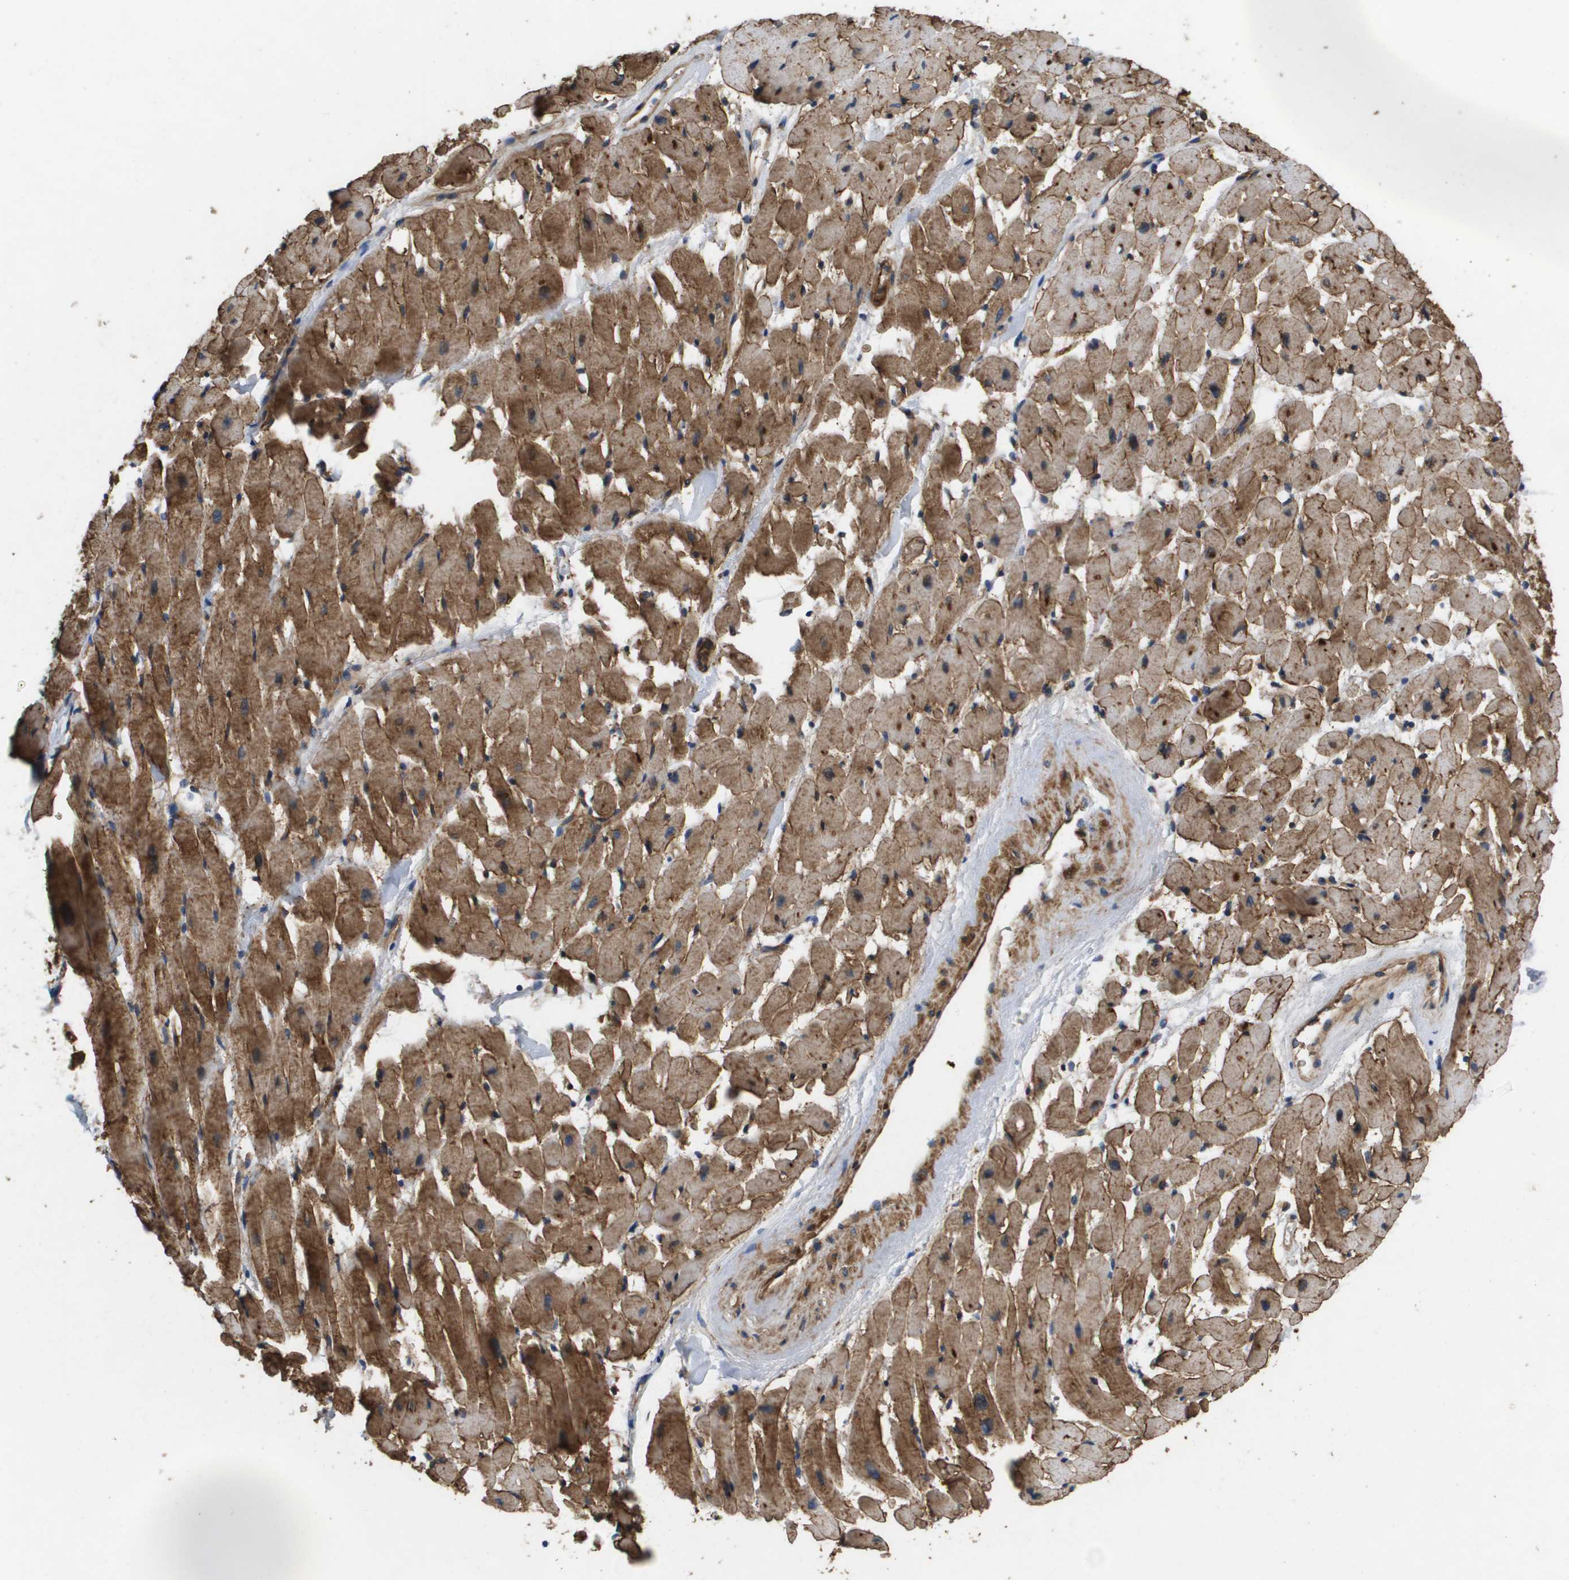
{"staining": {"intensity": "moderate", "quantity": ">75%", "location": "cytoplasmic/membranous"}, "tissue": "heart muscle", "cell_type": "Cardiomyocytes", "image_type": "normal", "snomed": [{"axis": "morphology", "description": "Normal tissue, NOS"}, {"axis": "topography", "description": "Heart"}], "caption": "IHC (DAB) staining of benign human heart muscle shows moderate cytoplasmic/membranous protein positivity in approximately >75% of cardiomyocytes.", "gene": "ENTPD2", "patient": {"sex": "male", "age": 45}}